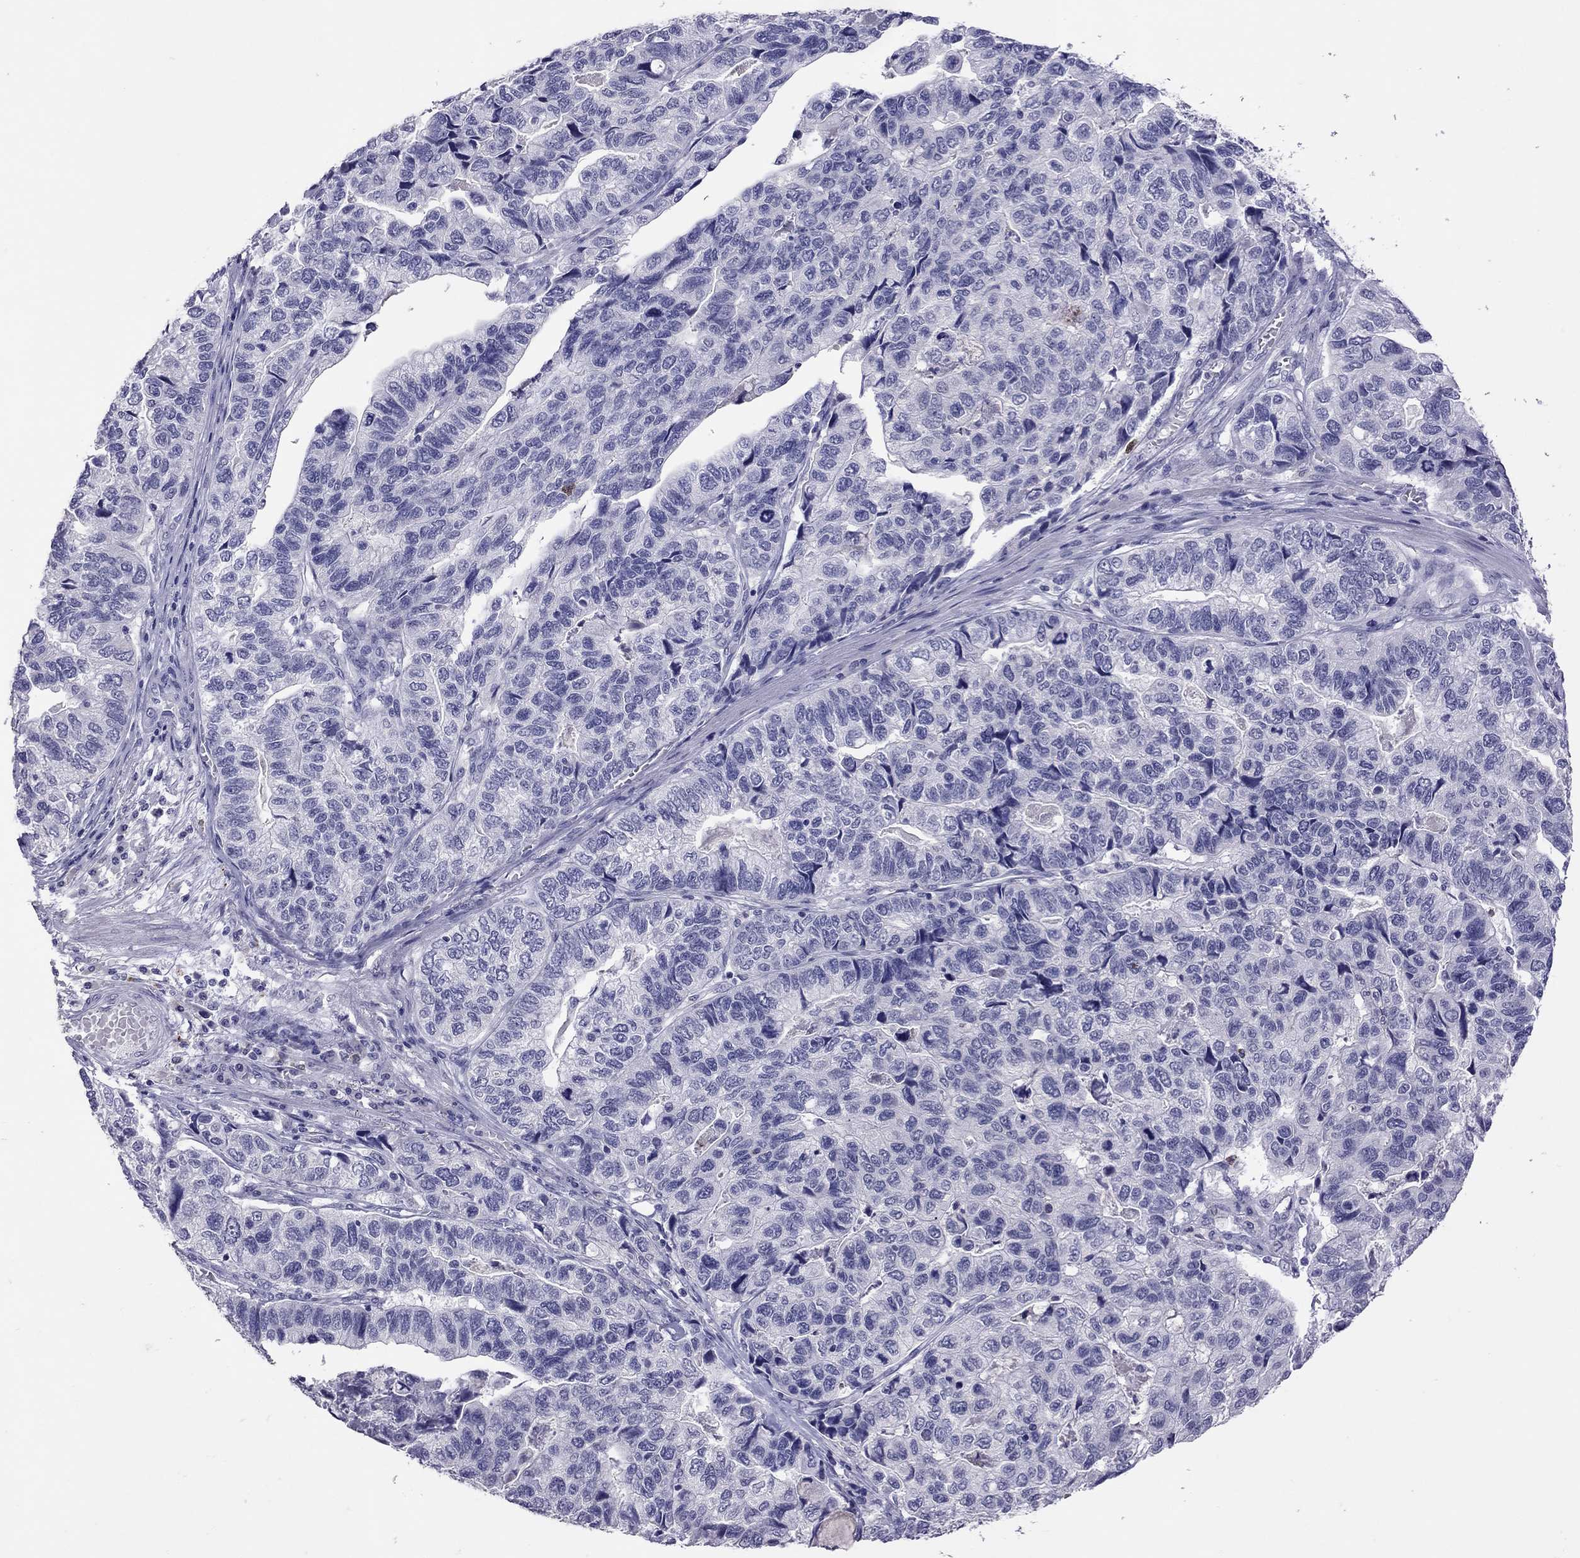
{"staining": {"intensity": "negative", "quantity": "none", "location": "none"}, "tissue": "stomach cancer", "cell_type": "Tumor cells", "image_type": "cancer", "snomed": [{"axis": "morphology", "description": "Adenocarcinoma, NOS"}, {"axis": "topography", "description": "Stomach, upper"}], "caption": "This is a image of IHC staining of stomach adenocarcinoma, which shows no expression in tumor cells. (Brightfield microscopy of DAB IHC at high magnification).", "gene": "SLAMF1", "patient": {"sex": "female", "age": 67}}